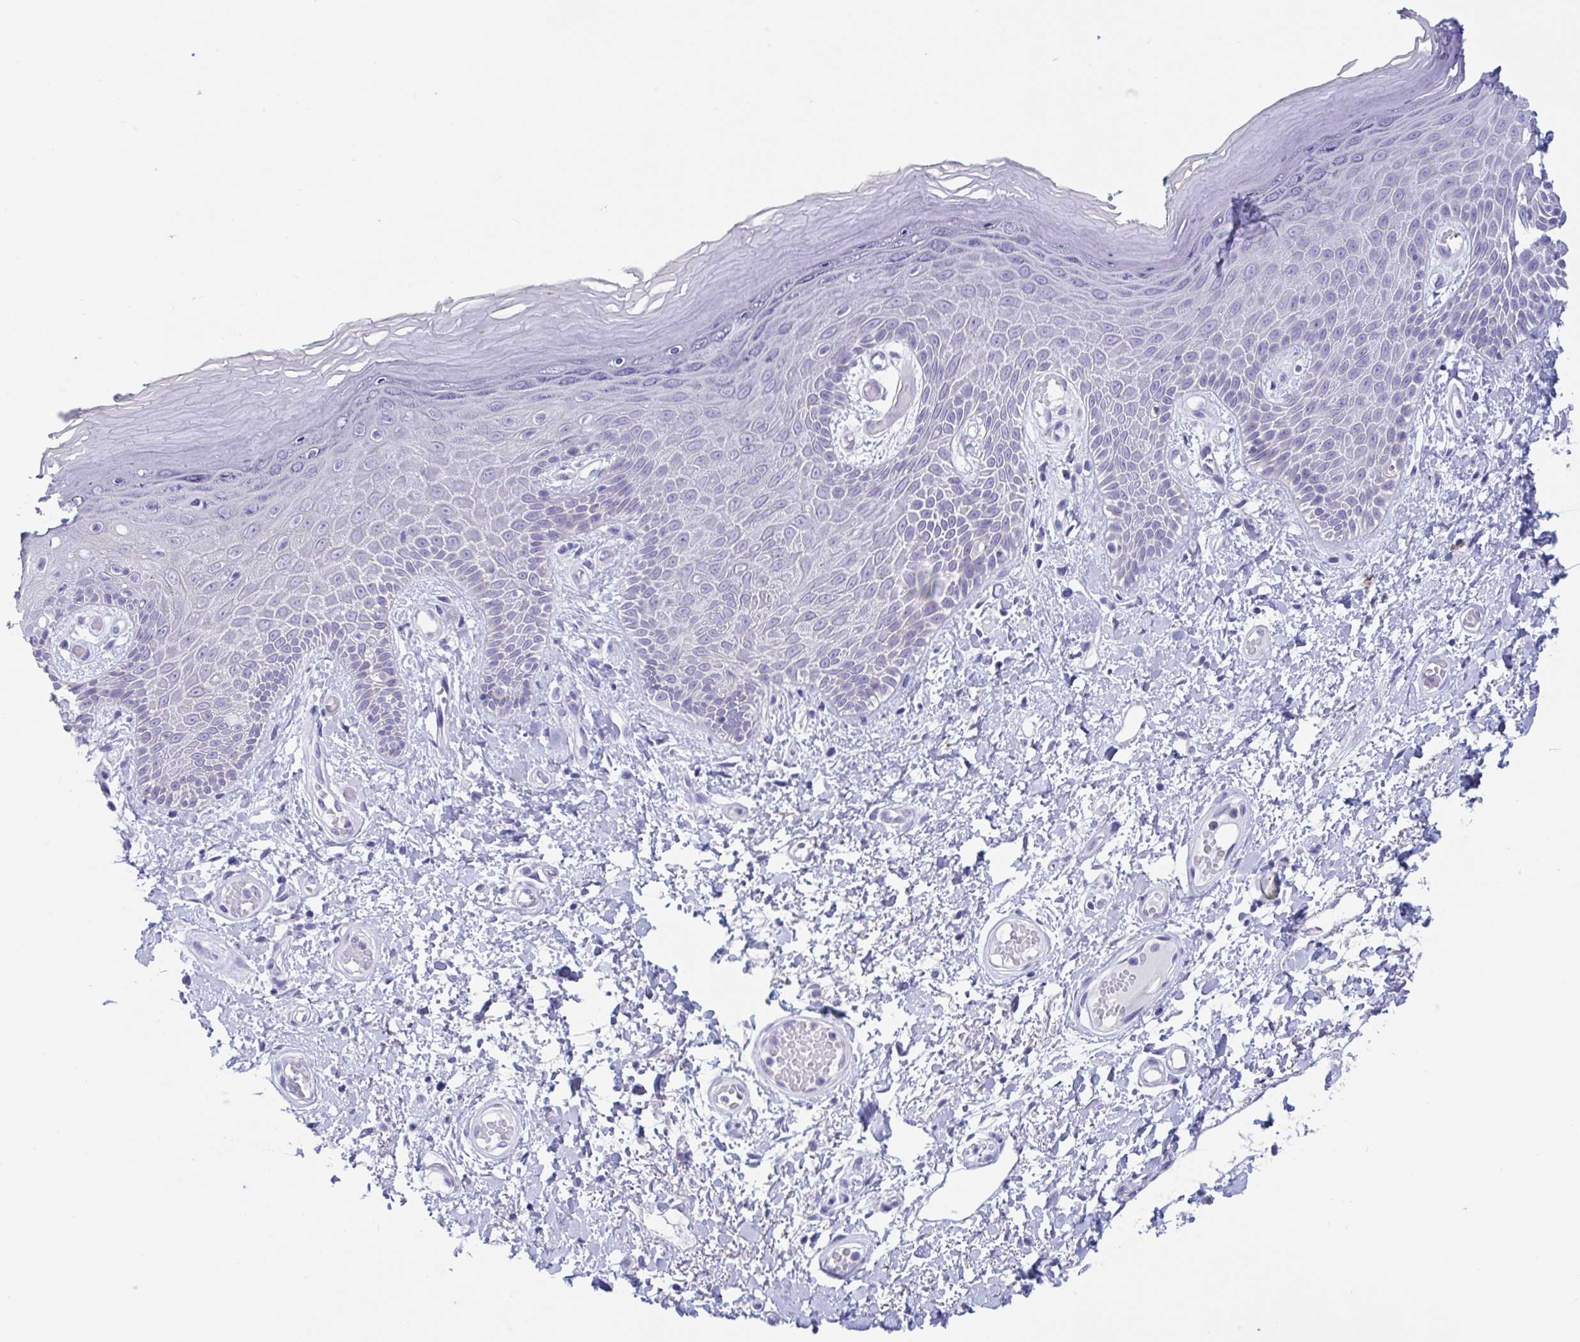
{"staining": {"intensity": "negative", "quantity": "none", "location": "none"}, "tissue": "skin", "cell_type": "Epidermal cells", "image_type": "normal", "snomed": [{"axis": "morphology", "description": "Normal tissue, NOS"}, {"axis": "topography", "description": "Anal"}, {"axis": "topography", "description": "Peripheral nerve tissue"}], "caption": "An IHC photomicrograph of normal skin is shown. There is no staining in epidermal cells of skin.", "gene": "CDX4", "patient": {"sex": "male", "age": 78}}